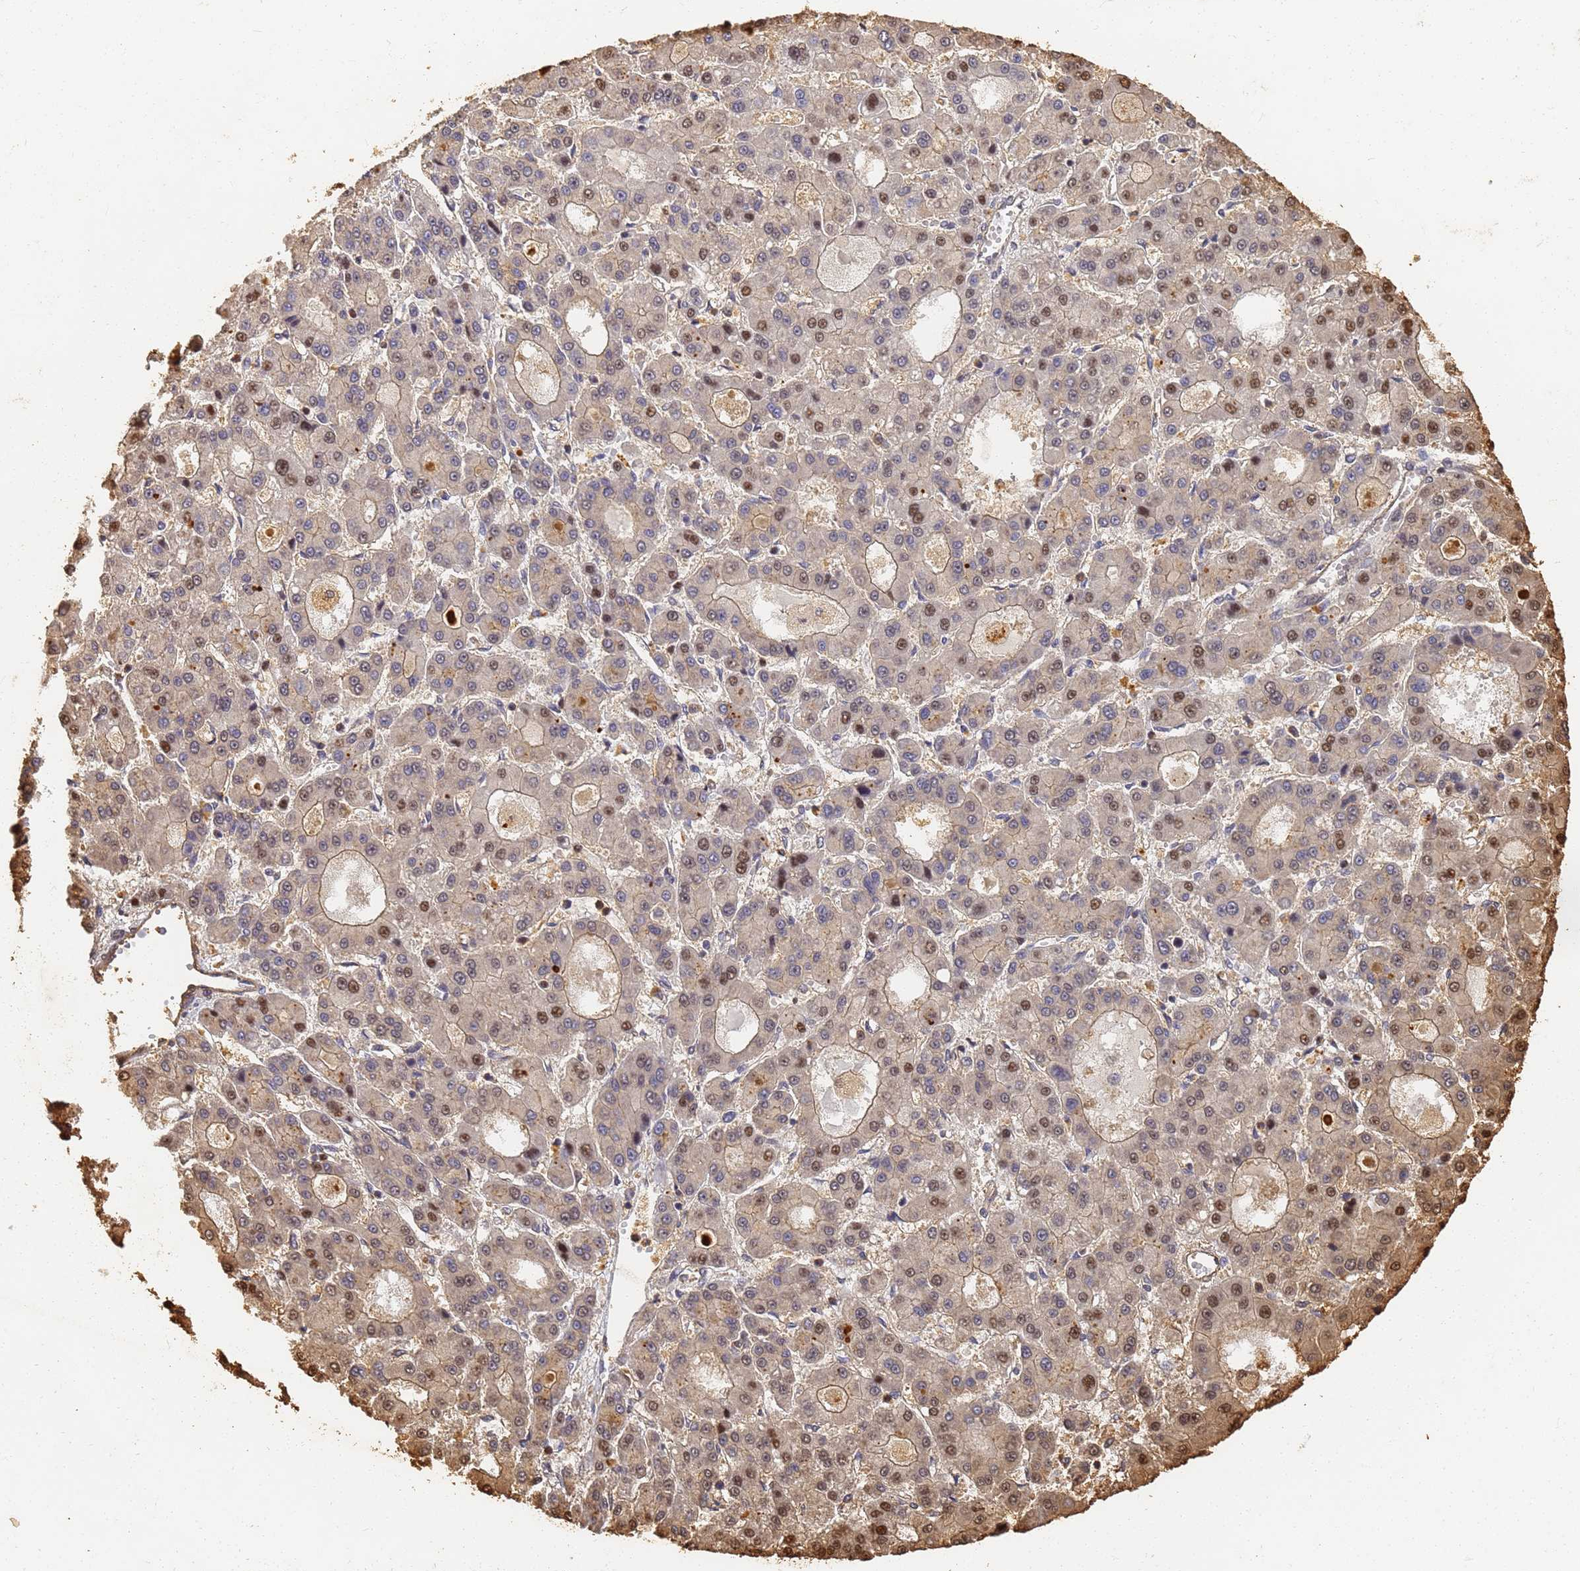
{"staining": {"intensity": "moderate", "quantity": "25%-75%", "location": "nuclear"}, "tissue": "liver cancer", "cell_type": "Tumor cells", "image_type": "cancer", "snomed": [{"axis": "morphology", "description": "Carcinoma, Hepatocellular, NOS"}, {"axis": "topography", "description": "Liver"}], "caption": "High-magnification brightfield microscopy of hepatocellular carcinoma (liver) stained with DAB (brown) and counterstained with hematoxylin (blue). tumor cells exhibit moderate nuclear staining is seen in about25%-75% of cells. Using DAB (3,3'-diaminobenzidine) (brown) and hematoxylin (blue) stains, captured at high magnification using brightfield microscopy.", "gene": "JAK2", "patient": {"sex": "male", "age": 70}}